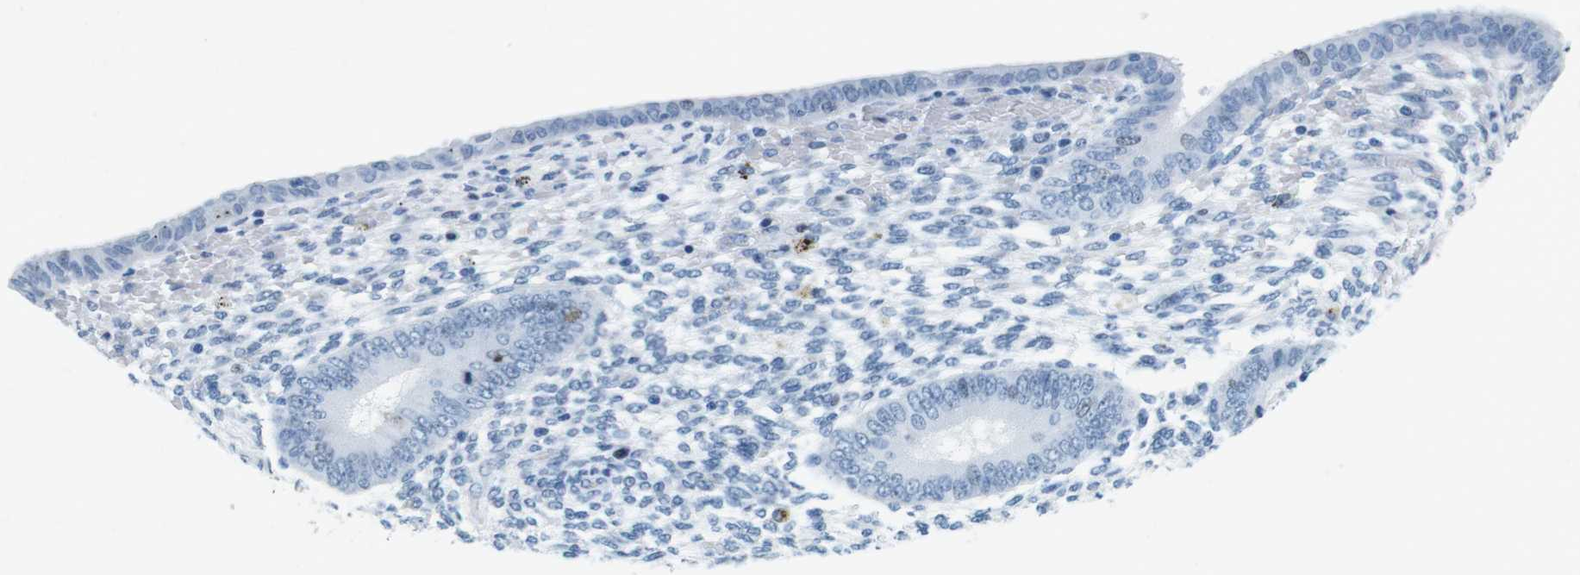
{"staining": {"intensity": "negative", "quantity": "none", "location": "none"}, "tissue": "endometrium", "cell_type": "Cells in endometrial stroma", "image_type": "normal", "snomed": [{"axis": "morphology", "description": "Normal tissue, NOS"}, {"axis": "topography", "description": "Endometrium"}], "caption": "High power microscopy photomicrograph of an immunohistochemistry (IHC) histopathology image of benign endometrium, revealing no significant staining in cells in endometrial stroma.", "gene": "CTAG1B", "patient": {"sex": "female", "age": 42}}